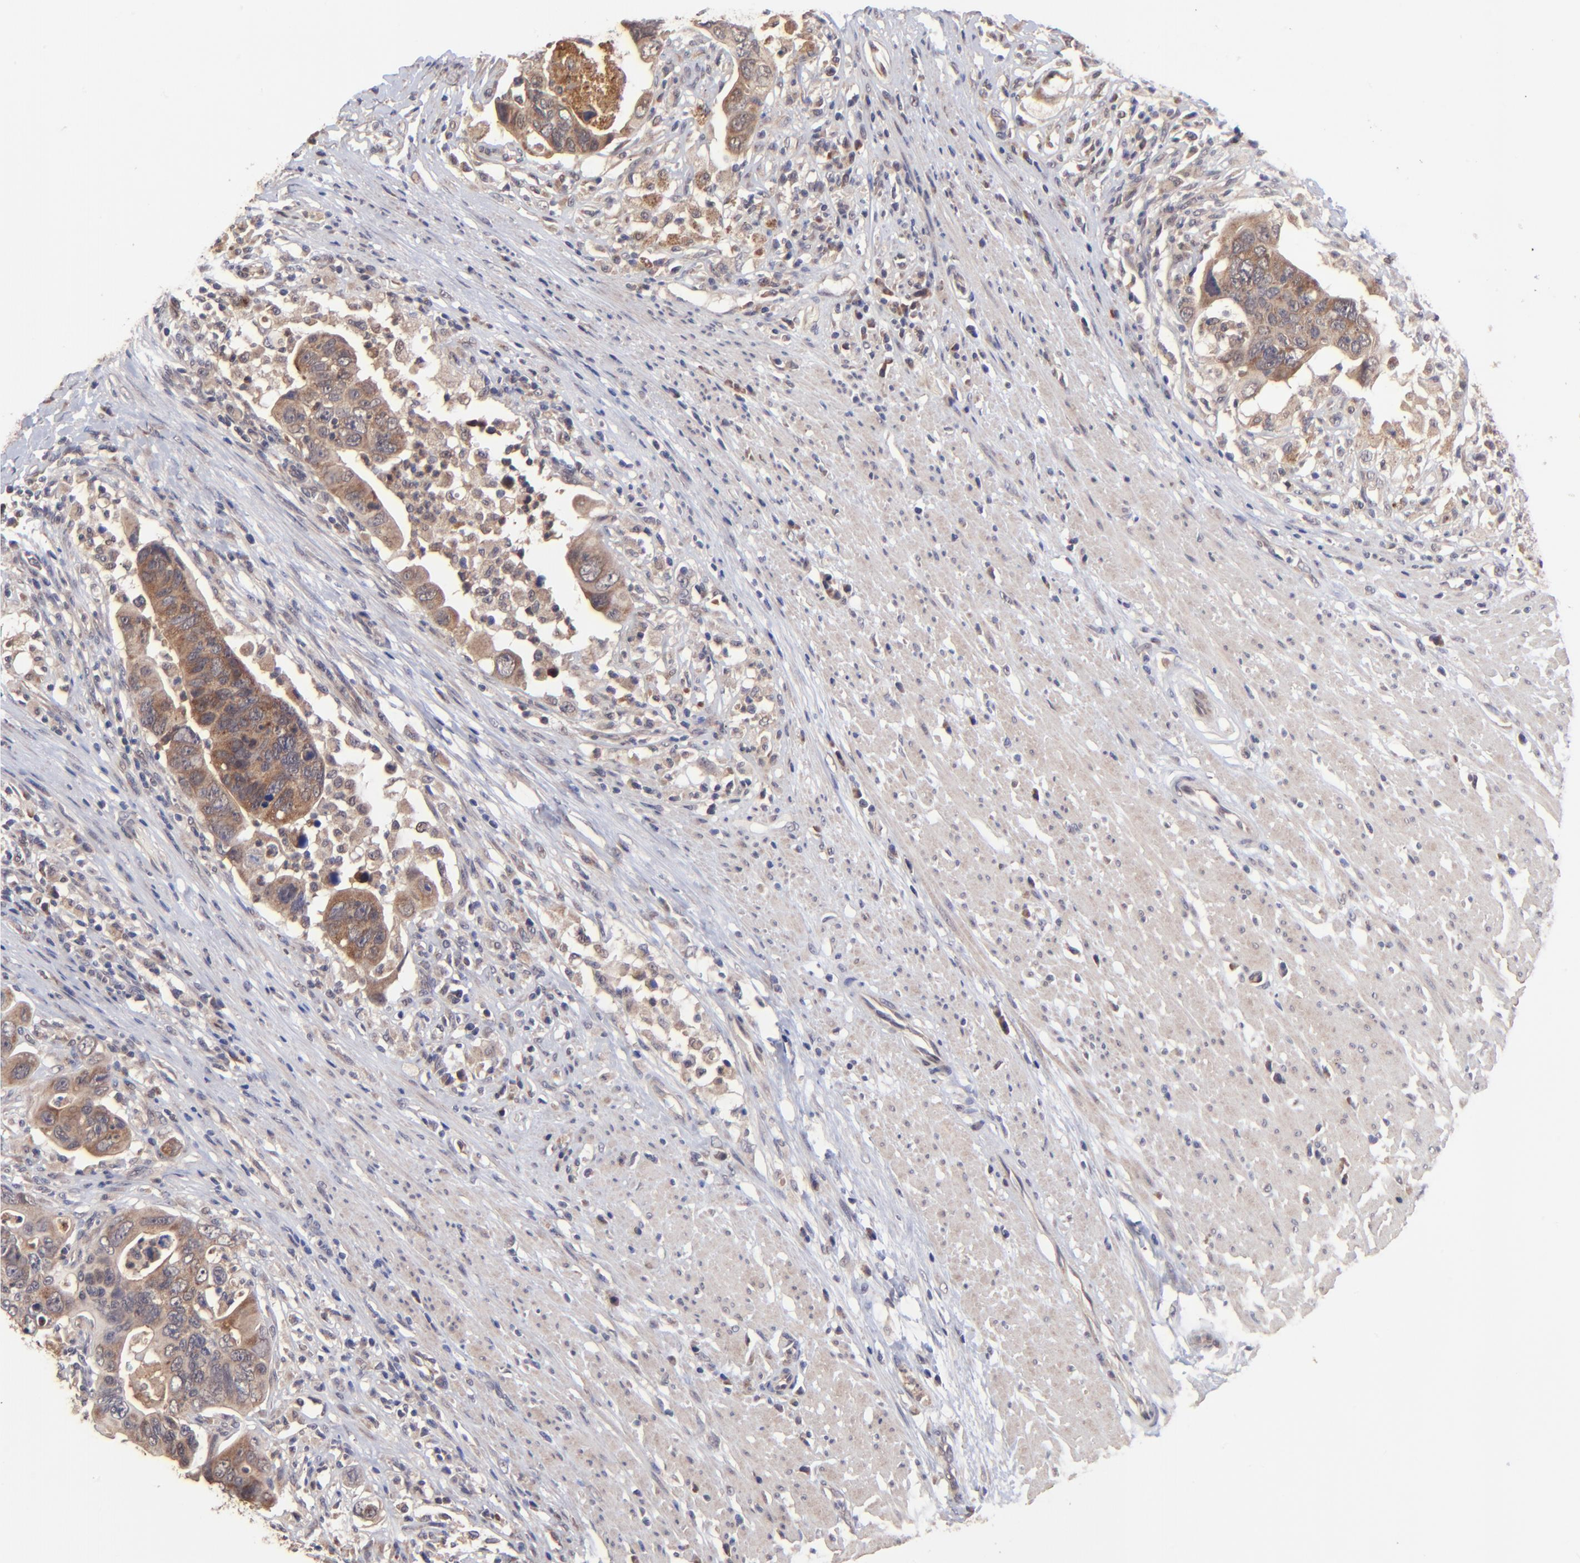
{"staining": {"intensity": "moderate", "quantity": ">75%", "location": "cytoplasmic/membranous"}, "tissue": "colorectal cancer", "cell_type": "Tumor cells", "image_type": "cancer", "snomed": [{"axis": "morphology", "description": "Adenocarcinoma, NOS"}, {"axis": "topography", "description": "Rectum"}], "caption": "Colorectal cancer stained with a protein marker exhibits moderate staining in tumor cells.", "gene": "BAIAP2L2", "patient": {"sex": "male", "age": 53}}